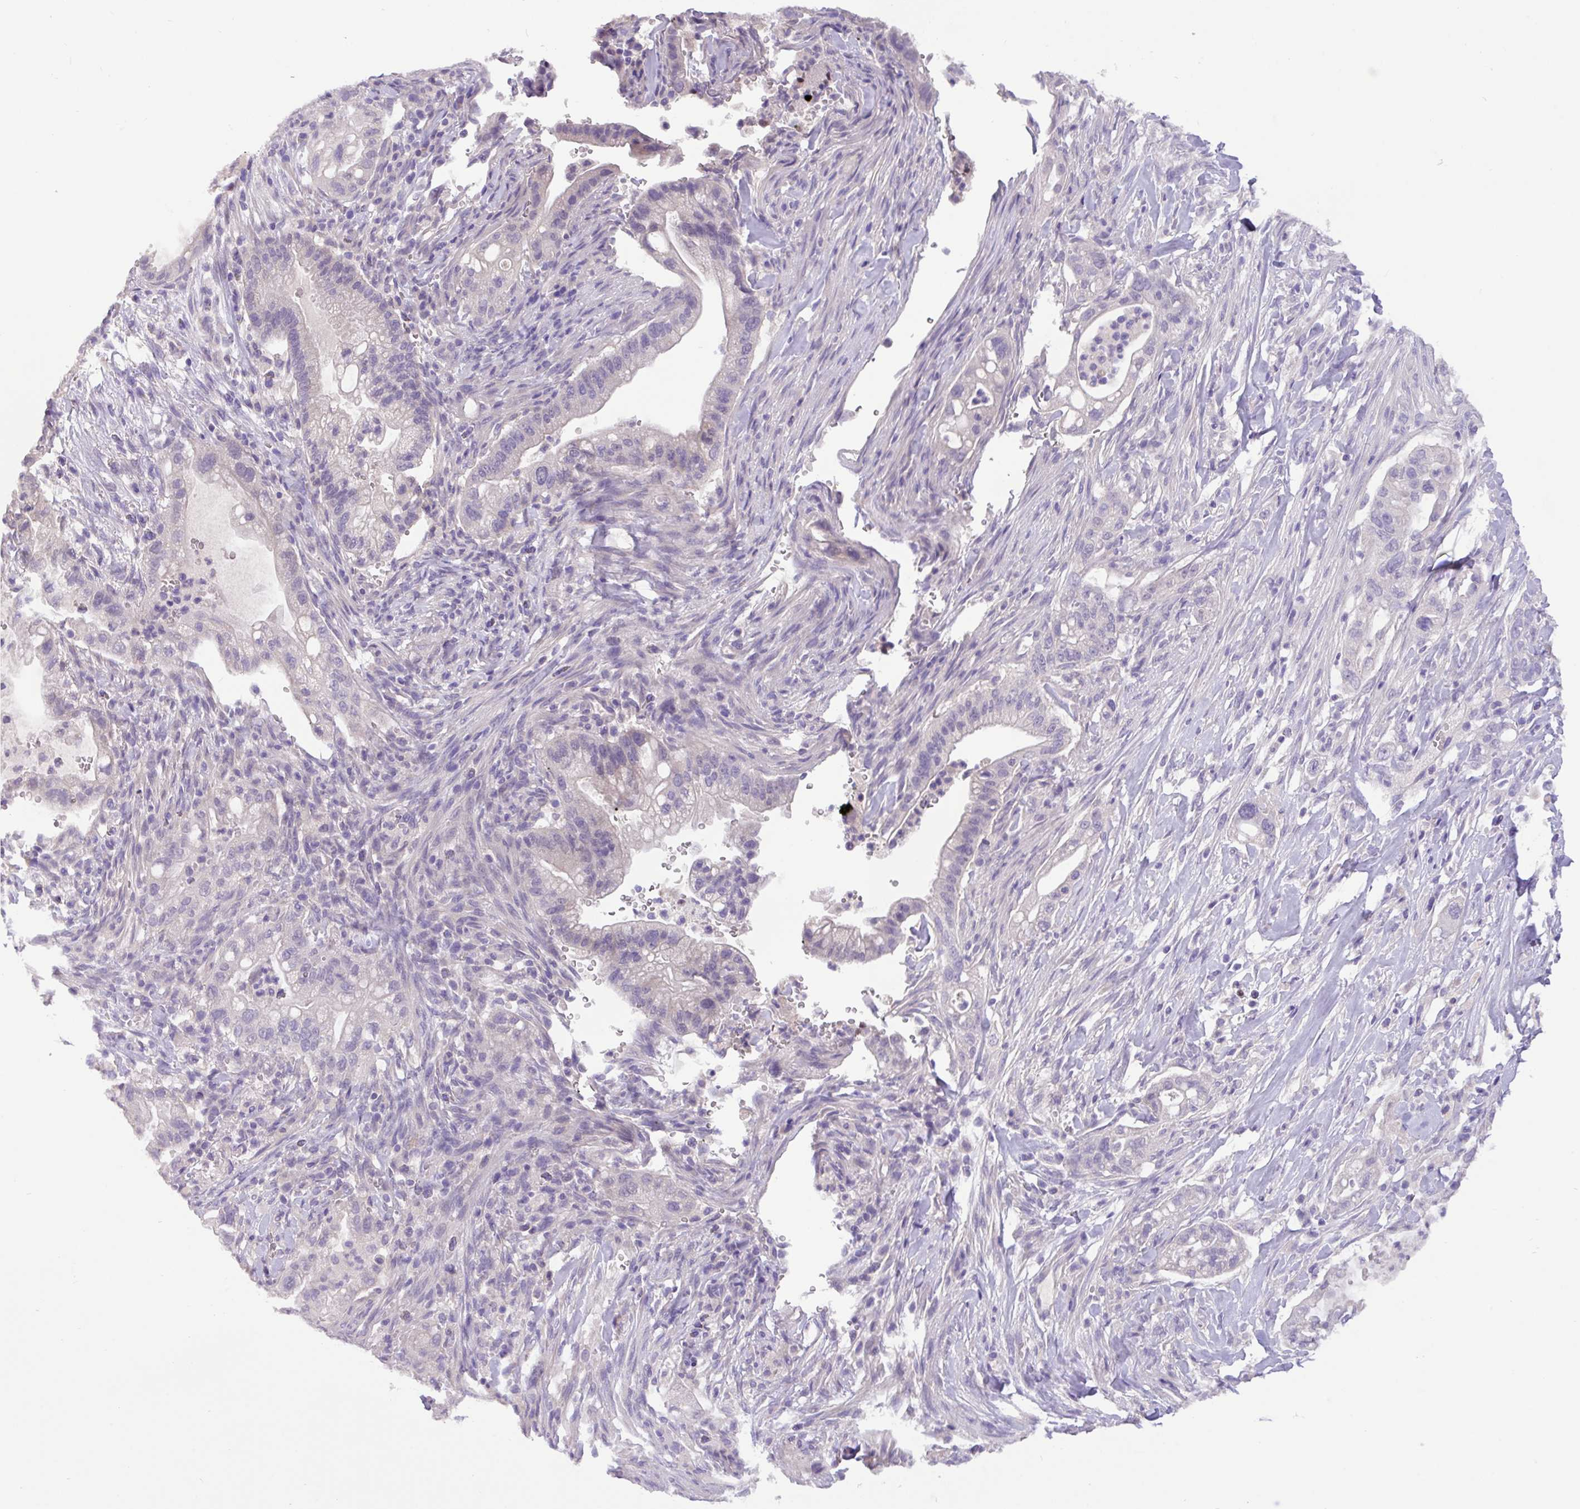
{"staining": {"intensity": "negative", "quantity": "none", "location": "none"}, "tissue": "pancreatic cancer", "cell_type": "Tumor cells", "image_type": "cancer", "snomed": [{"axis": "morphology", "description": "Adenocarcinoma, NOS"}, {"axis": "topography", "description": "Pancreas"}], "caption": "An immunohistochemistry image of pancreatic cancer is shown. There is no staining in tumor cells of pancreatic cancer.", "gene": "PAX8", "patient": {"sex": "male", "age": 44}}